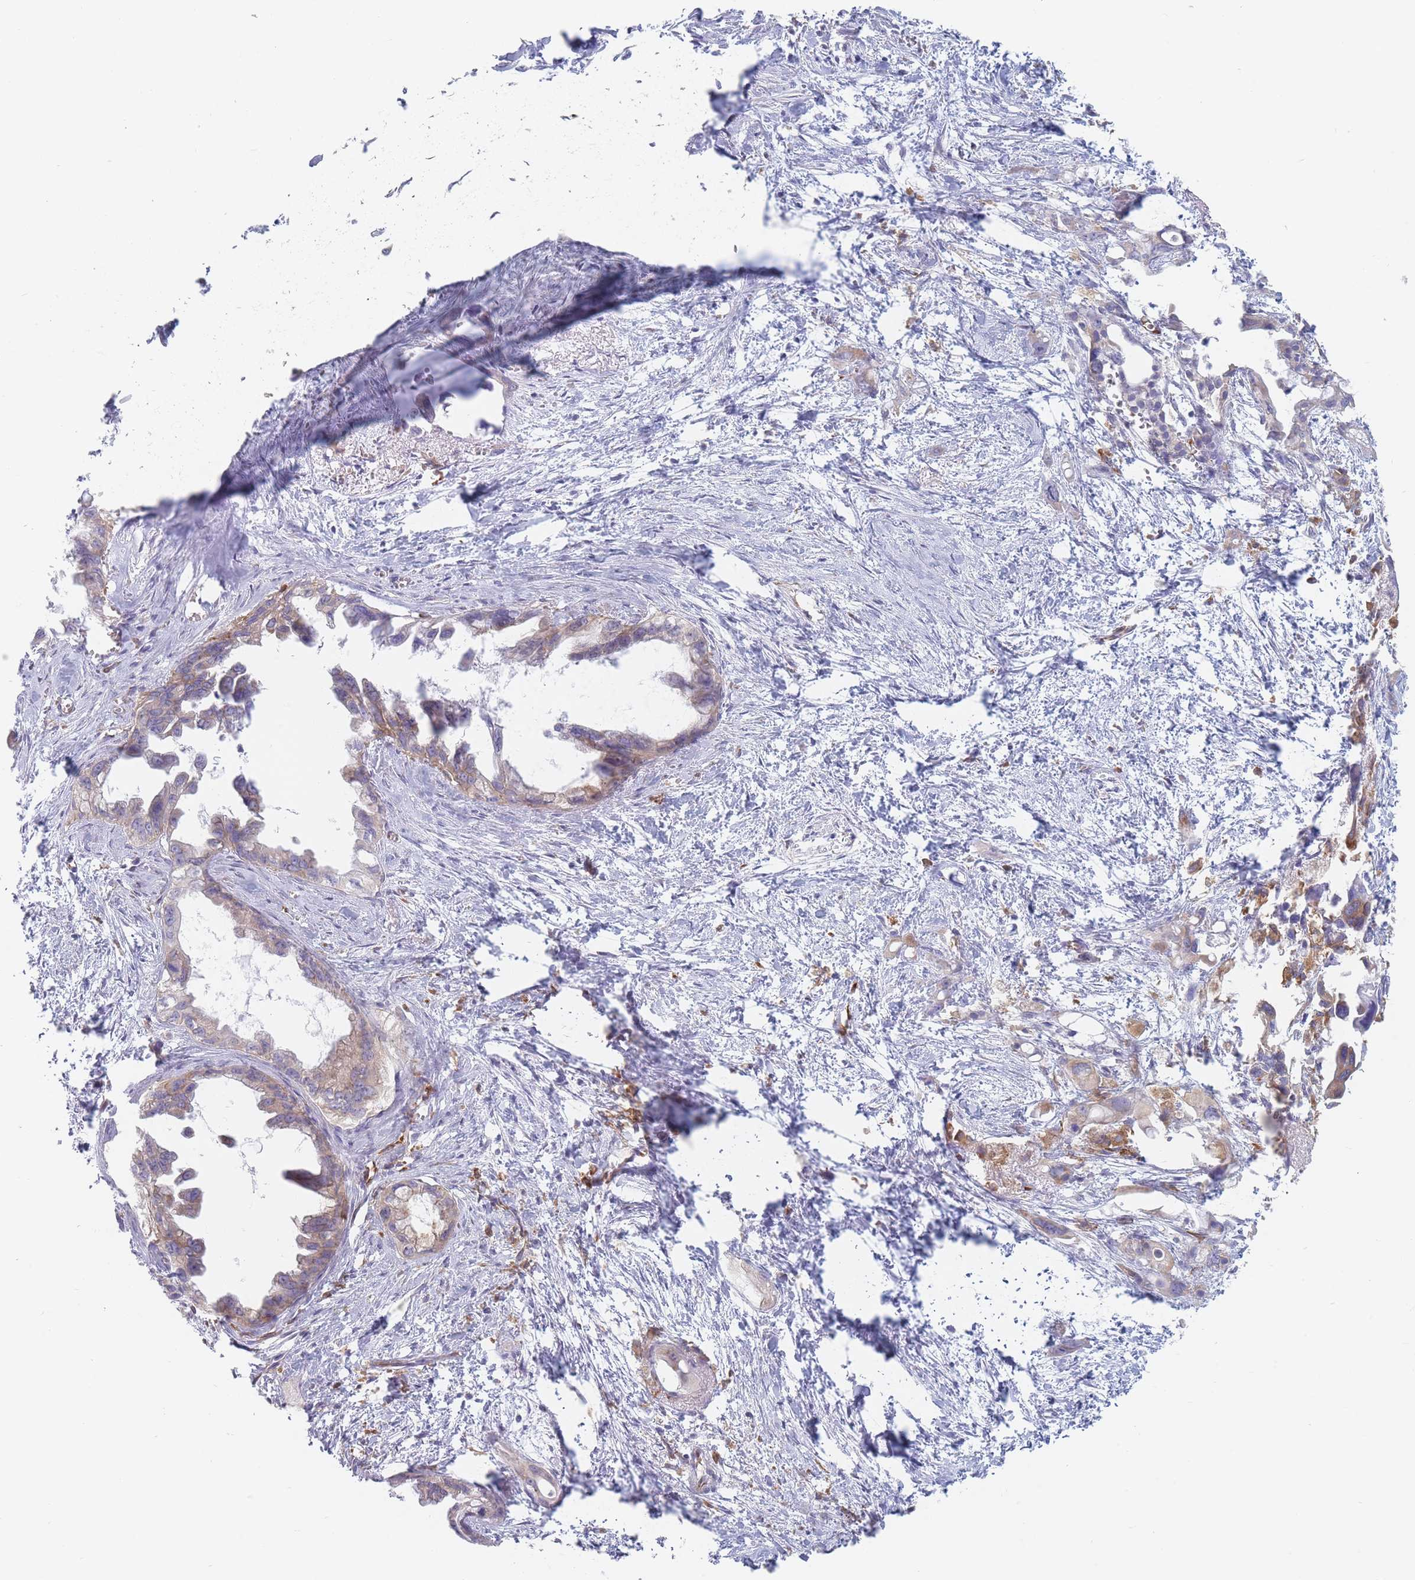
{"staining": {"intensity": "moderate", "quantity": "25%-75%", "location": "cytoplasmic/membranous"}, "tissue": "pancreatic cancer", "cell_type": "Tumor cells", "image_type": "cancer", "snomed": [{"axis": "morphology", "description": "Adenocarcinoma, NOS"}, {"axis": "topography", "description": "Pancreas"}], "caption": "The photomicrograph exhibits immunohistochemical staining of pancreatic cancer (adenocarcinoma). There is moderate cytoplasmic/membranous expression is identified in approximately 25%-75% of tumor cells. (Brightfield microscopy of DAB IHC at high magnification).", "gene": "MAP1S", "patient": {"sex": "male", "age": 61}}